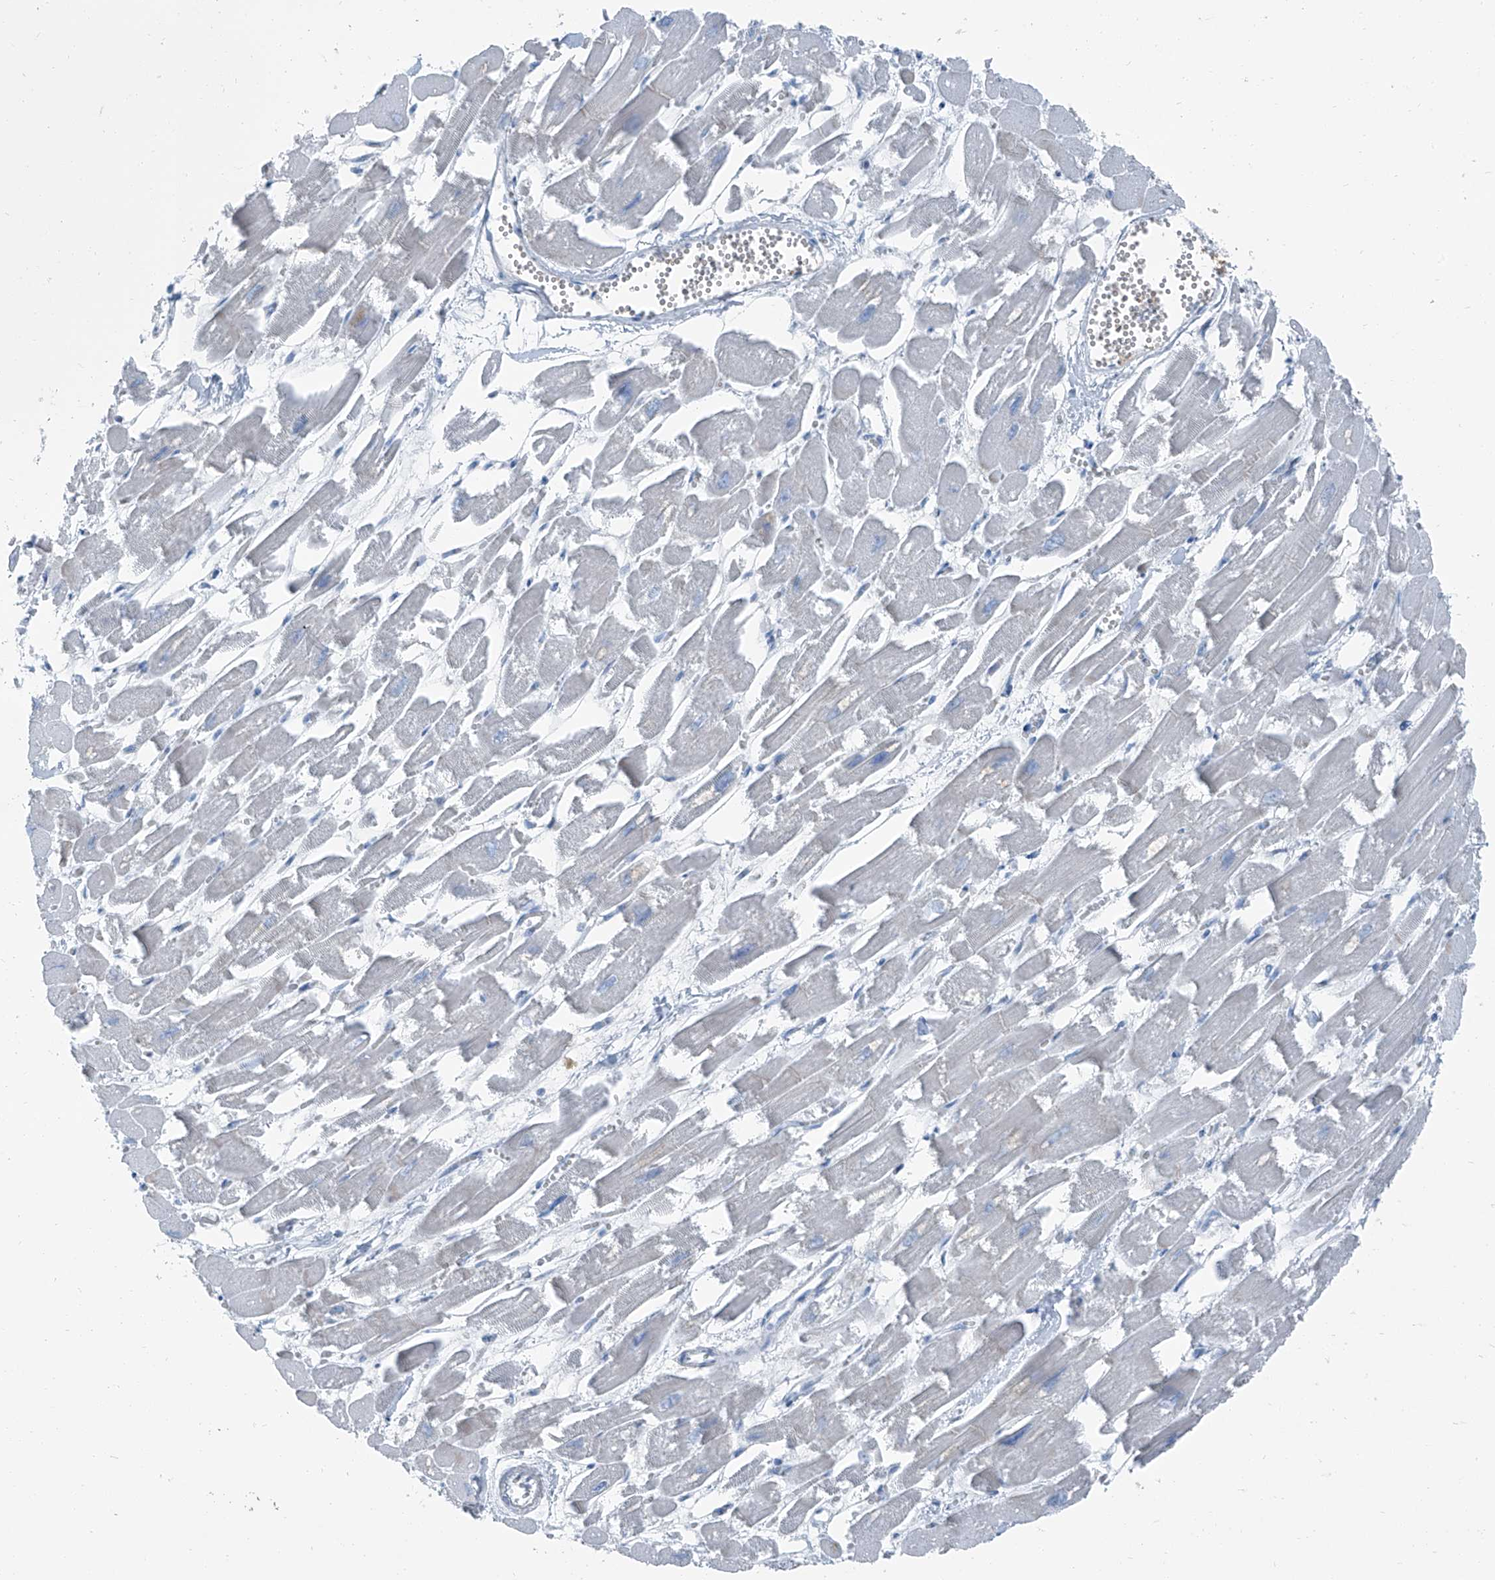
{"staining": {"intensity": "negative", "quantity": "none", "location": "none"}, "tissue": "heart muscle", "cell_type": "Cardiomyocytes", "image_type": "normal", "snomed": [{"axis": "morphology", "description": "Normal tissue, NOS"}, {"axis": "topography", "description": "Heart"}], "caption": "DAB (3,3'-diaminobenzidine) immunohistochemical staining of normal human heart muscle demonstrates no significant expression in cardiomyocytes.", "gene": "RGN", "patient": {"sex": "male", "age": 54}}